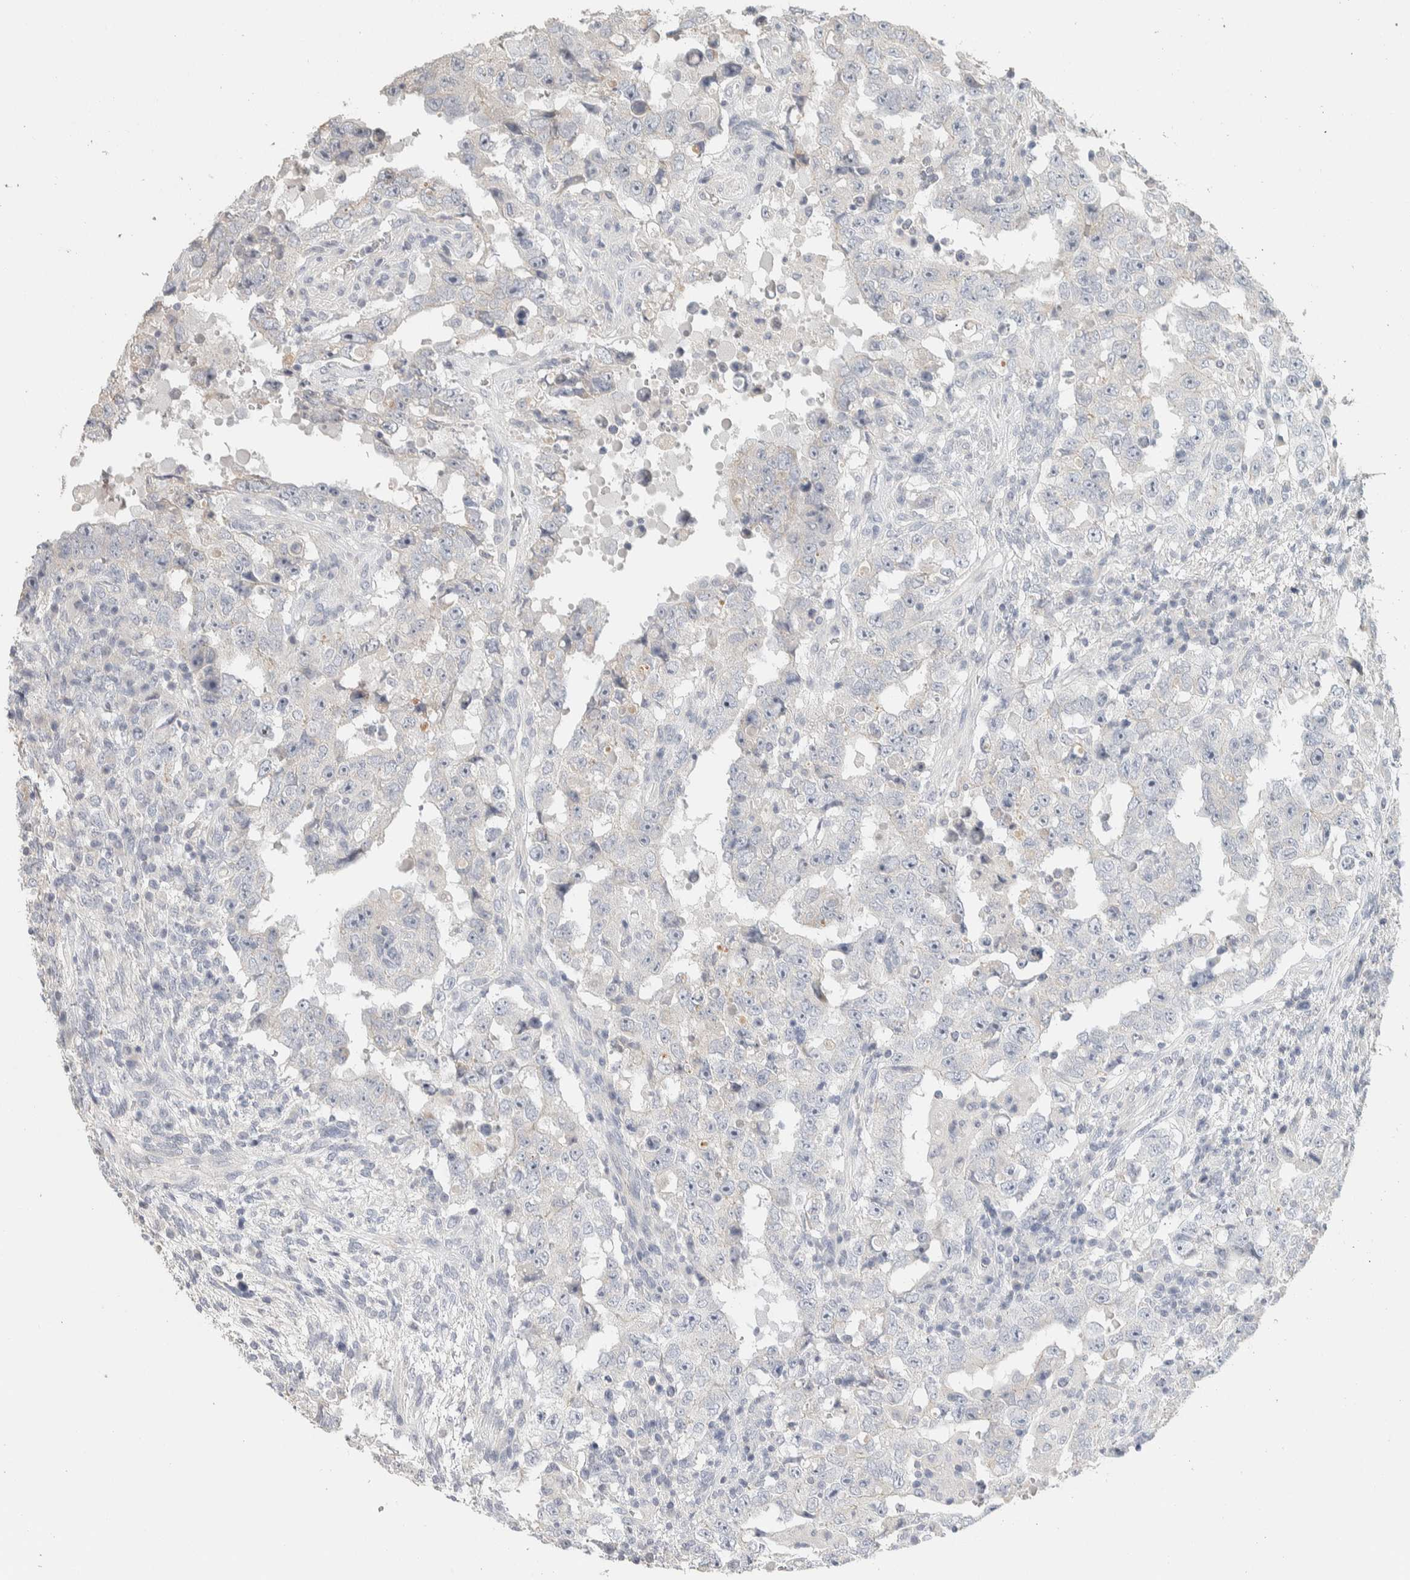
{"staining": {"intensity": "negative", "quantity": "none", "location": "none"}, "tissue": "testis cancer", "cell_type": "Tumor cells", "image_type": "cancer", "snomed": [{"axis": "morphology", "description": "Carcinoma, Embryonal, NOS"}, {"axis": "topography", "description": "Testis"}], "caption": "DAB immunohistochemical staining of human embryonal carcinoma (testis) demonstrates no significant expression in tumor cells.", "gene": "DCXR", "patient": {"sex": "male", "age": 26}}